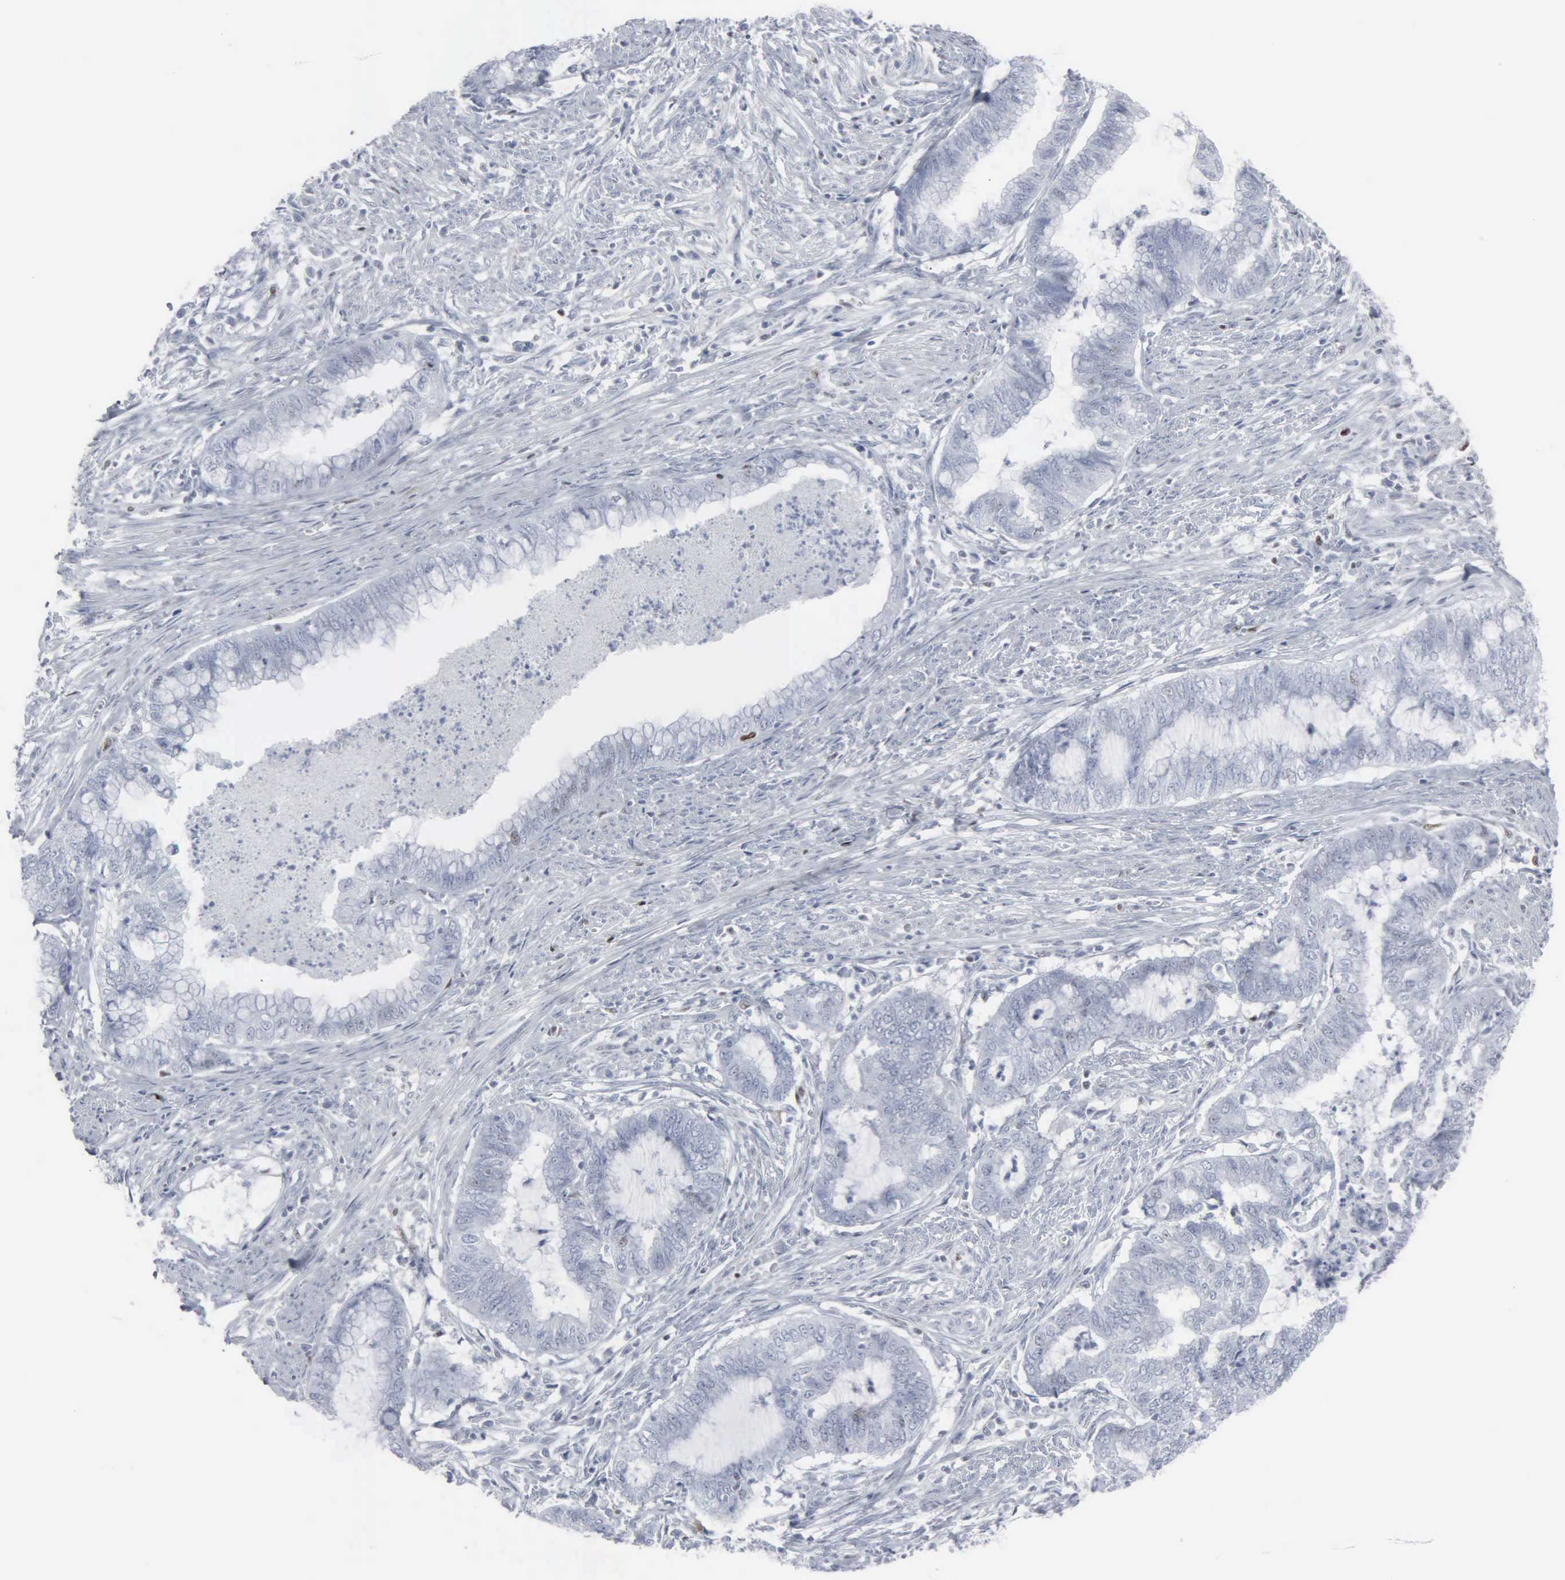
{"staining": {"intensity": "negative", "quantity": "none", "location": "none"}, "tissue": "endometrial cancer", "cell_type": "Tumor cells", "image_type": "cancer", "snomed": [{"axis": "morphology", "description": "Necrosis, NOS"}, {"axis": "morphology", "description": "Adenocarcinoma, NOS"}, {"axis": "topography", "description": "Endometrium"}], "caption": "DAB (3,3'-diaminobenzidine) immunohistochemical staining of human endometrial cancer (adenocarcinoma) demonstrates no significant positivity in tumor cells.", "gene": "CCND3", "patient": {"sex": "female", "age": 79}}